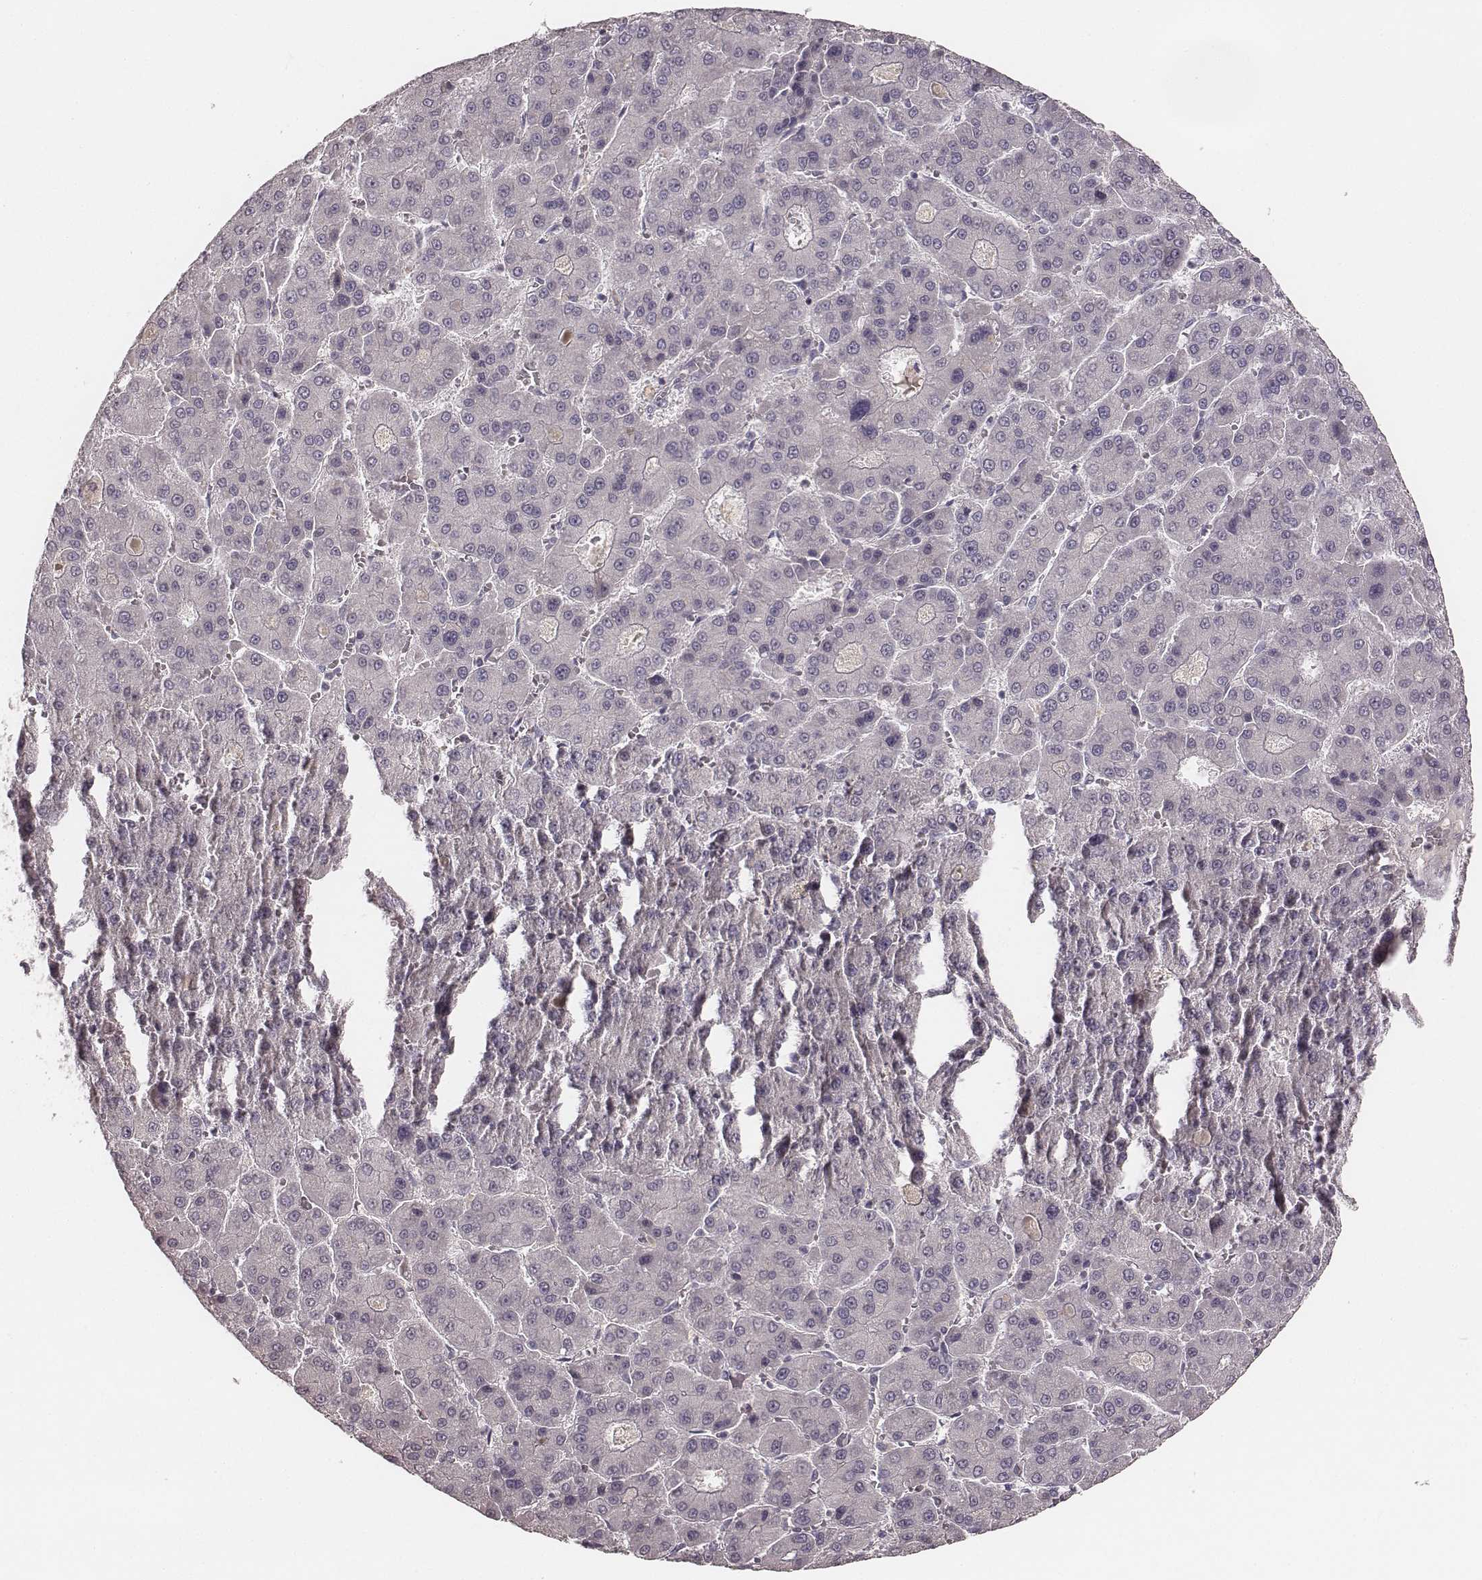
{"staining": {"intensity": "negative", "quantity": "none", "location": "none"}, "tissue": "liver cancer", "cell_type": "Tumor cells", "image_type": "cancer", "snomed": [{"axis": "morphology", "description": "Carcinoma, Hepatocellular, NOS"}, {"axis": "topography", "description": "Liver"}], "caption": "Tumor cells are negative for protein expression in human liver cancer (hepatocellular carcinoma).", "gene": "LY6K", "patient": {"sex": "male", "age": 70}}